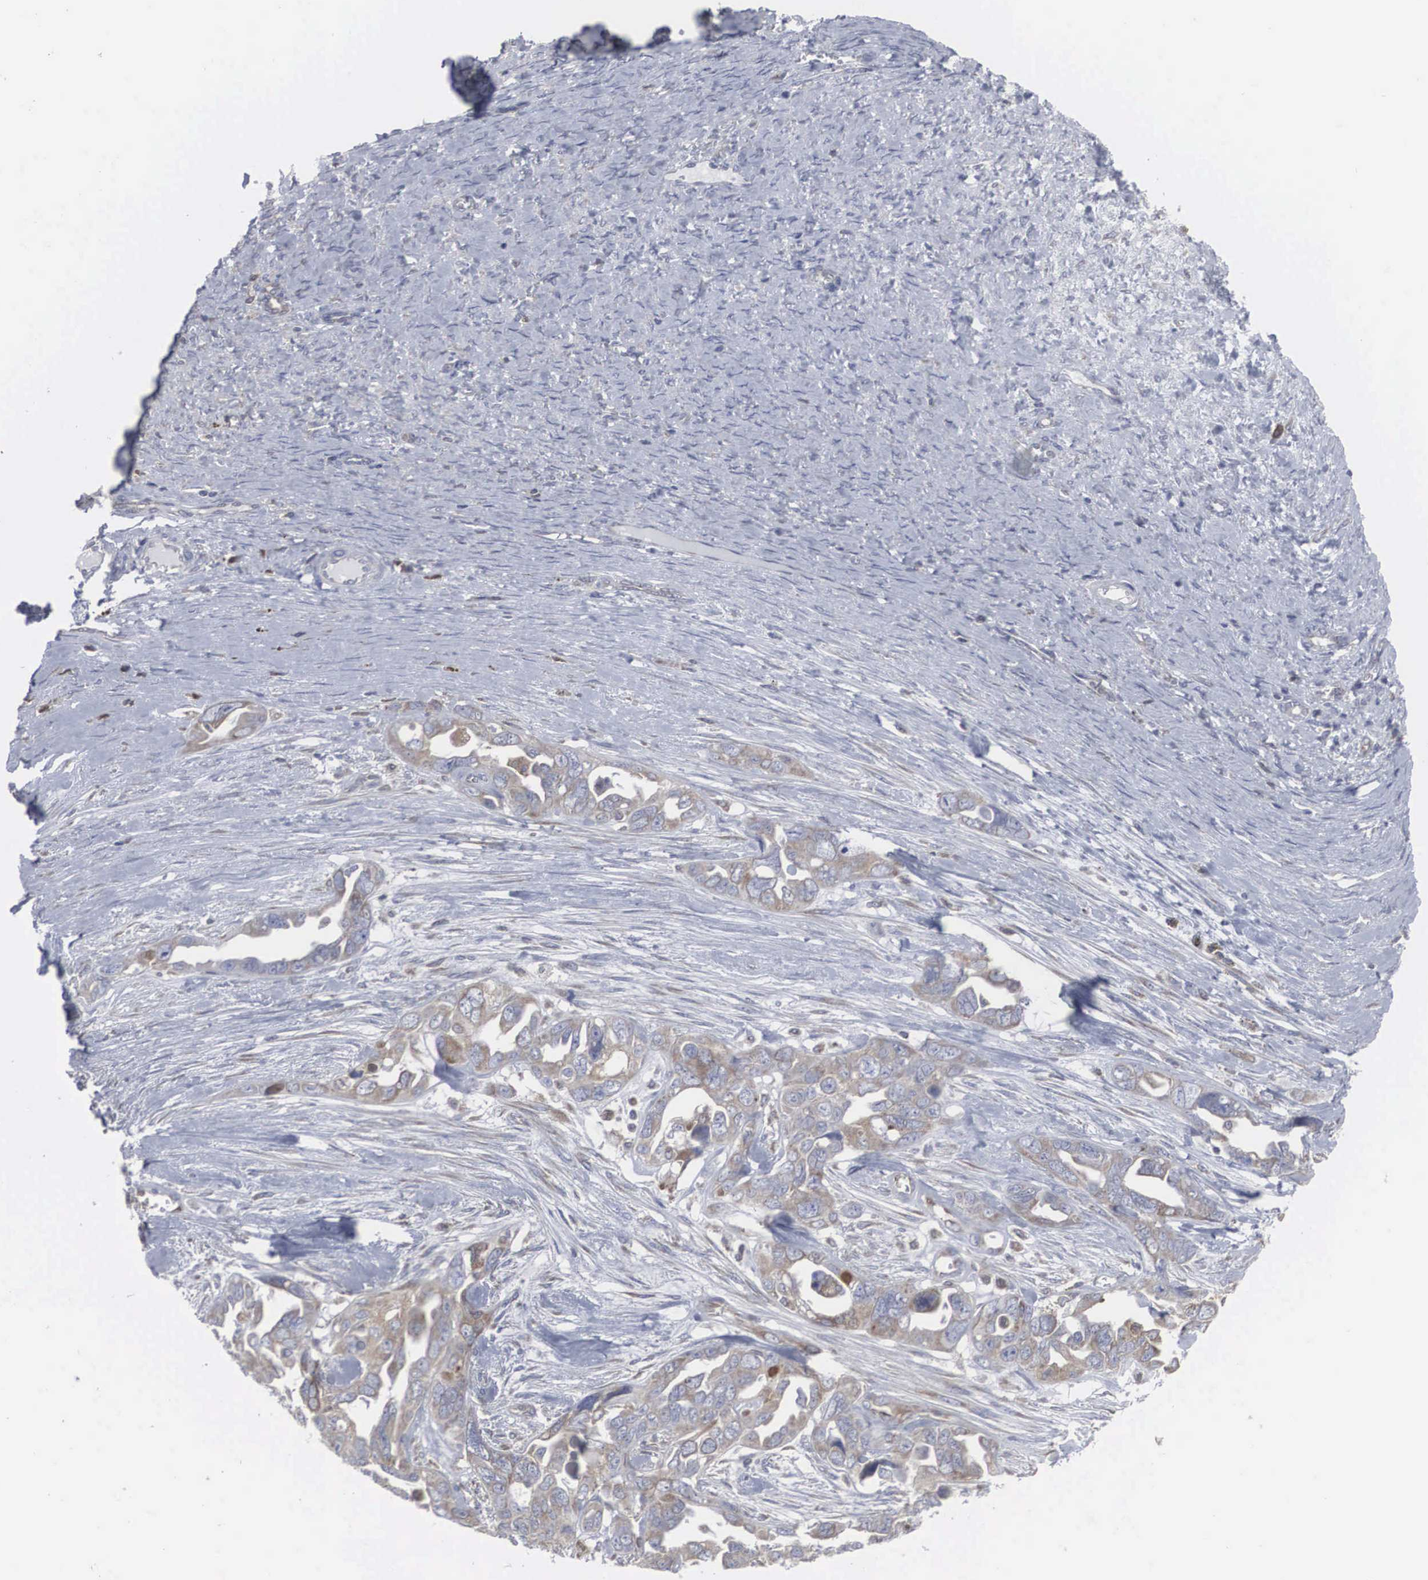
{"staining": {"intensity": "weak", "quantity": ">75%", "location": "cytoplasmic/membranous"}, "tissue": "ovarian cancer", "cell_type": "Tumor cells", "image_type": "cancer", "snomed": [{"axis": "morphology", "description": "Cystadenocarcinoma, serous, NOS"}, {"axis": "topography", "description": "Ovary"}], "caption": "This micrograph demonstrates immunohistochemistry staining of human ovarian cancer, with low weak cytoplasmic/membranous staining in approximately >75% of tumor cells.", "gene": "MIA2", "patient": {"sex": "female", "age": 63}}